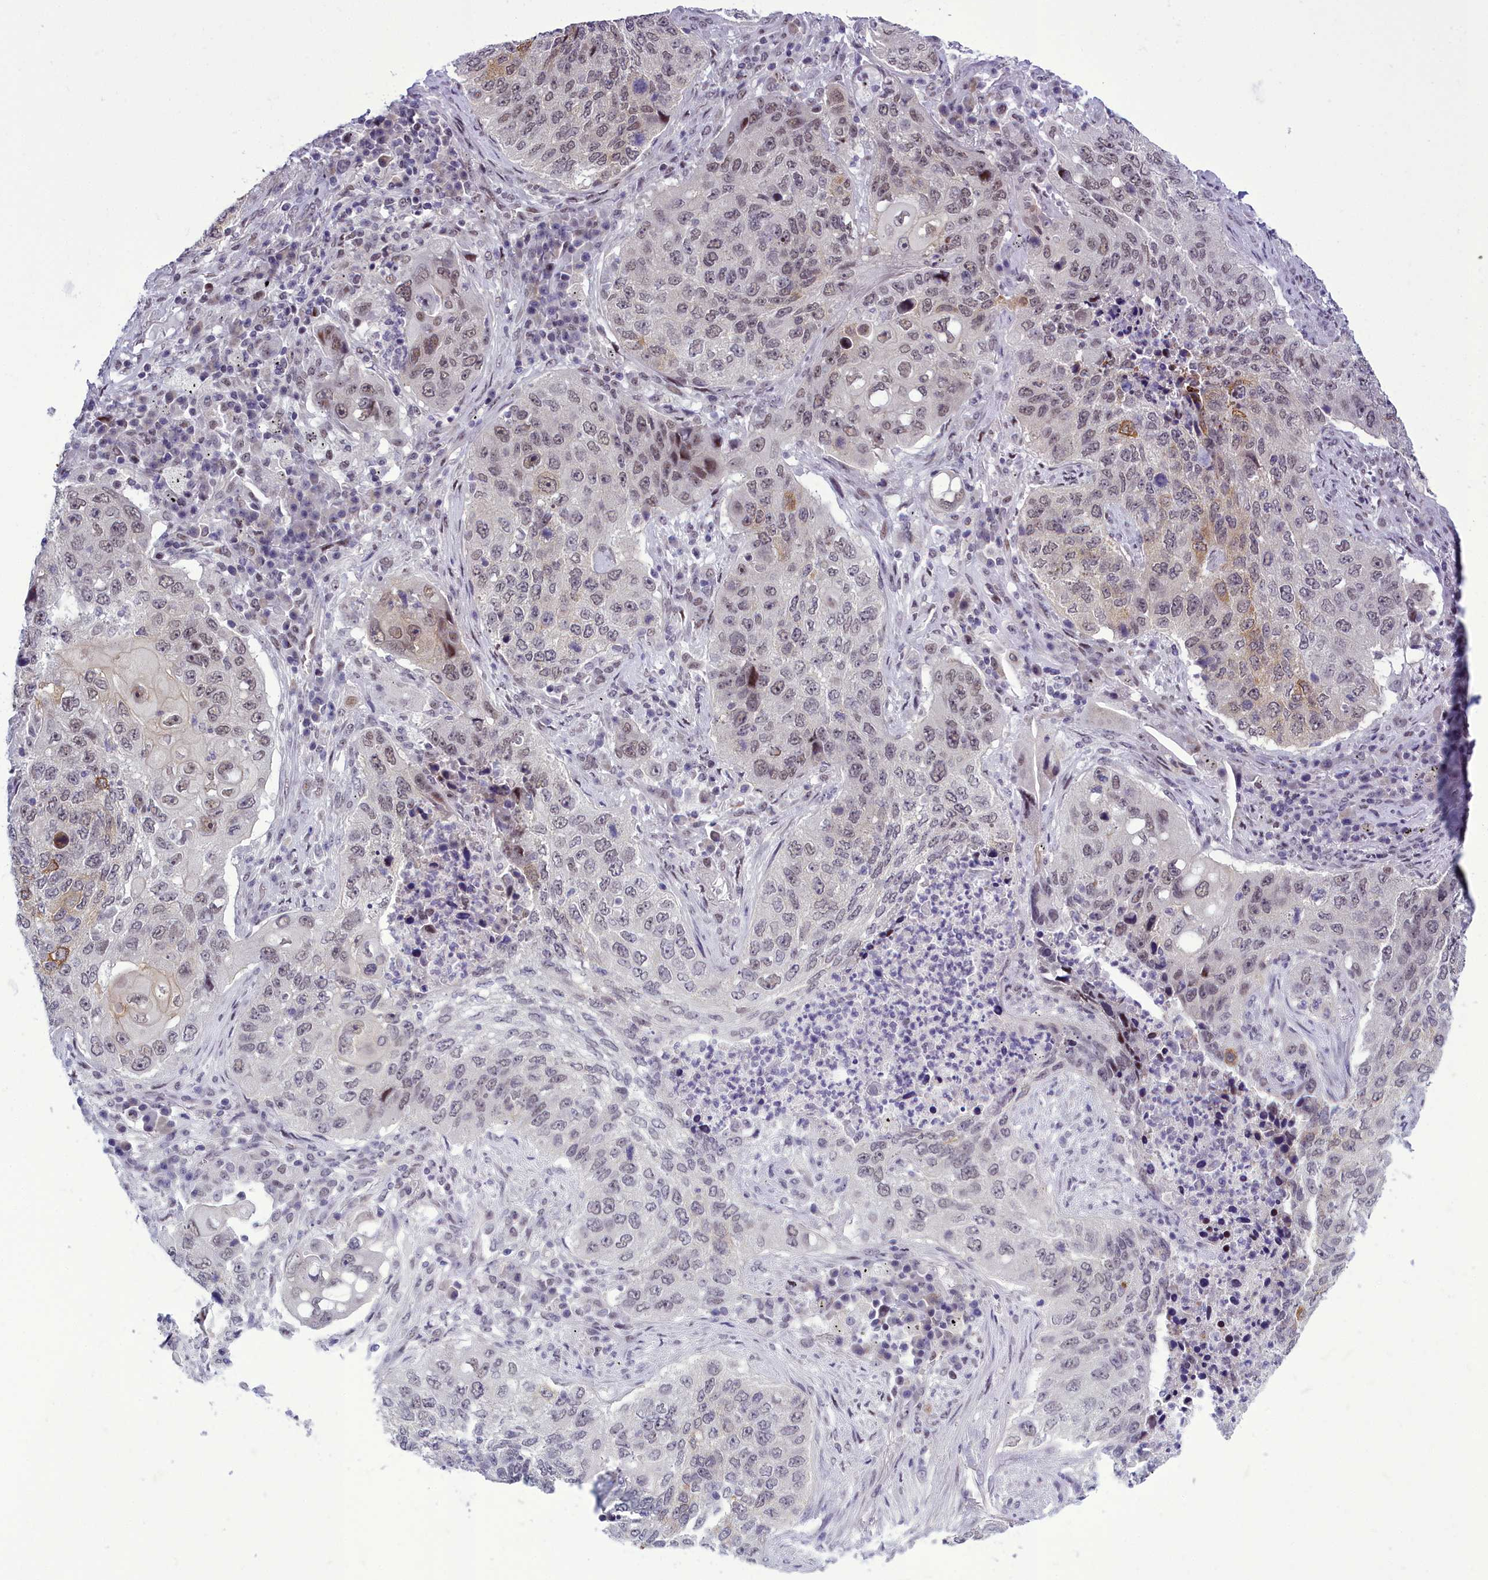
{"staining": {"intensity": "moderate", "quantity": "<25%", "location": "cytoplasmic/membranous,nuclear"}, "tissue": "lung cancer", "cell_type": "Tumor cells", "image_type": "cancer", "snomed": [{"axis": "morphology", "description": "Squamous cell carcinoma, NOS"}, {"axis": "topography", "description": "Lung"}], "caption": "DAB immunohistochemical staining of human lung squamous cell carcinoma displays moderate cytoplasmic/membranous and nuclear protein staining in about <25% of tumor cells.", "gene": "CEACAM19", "patient": {"sex": "female", "age": 63}}